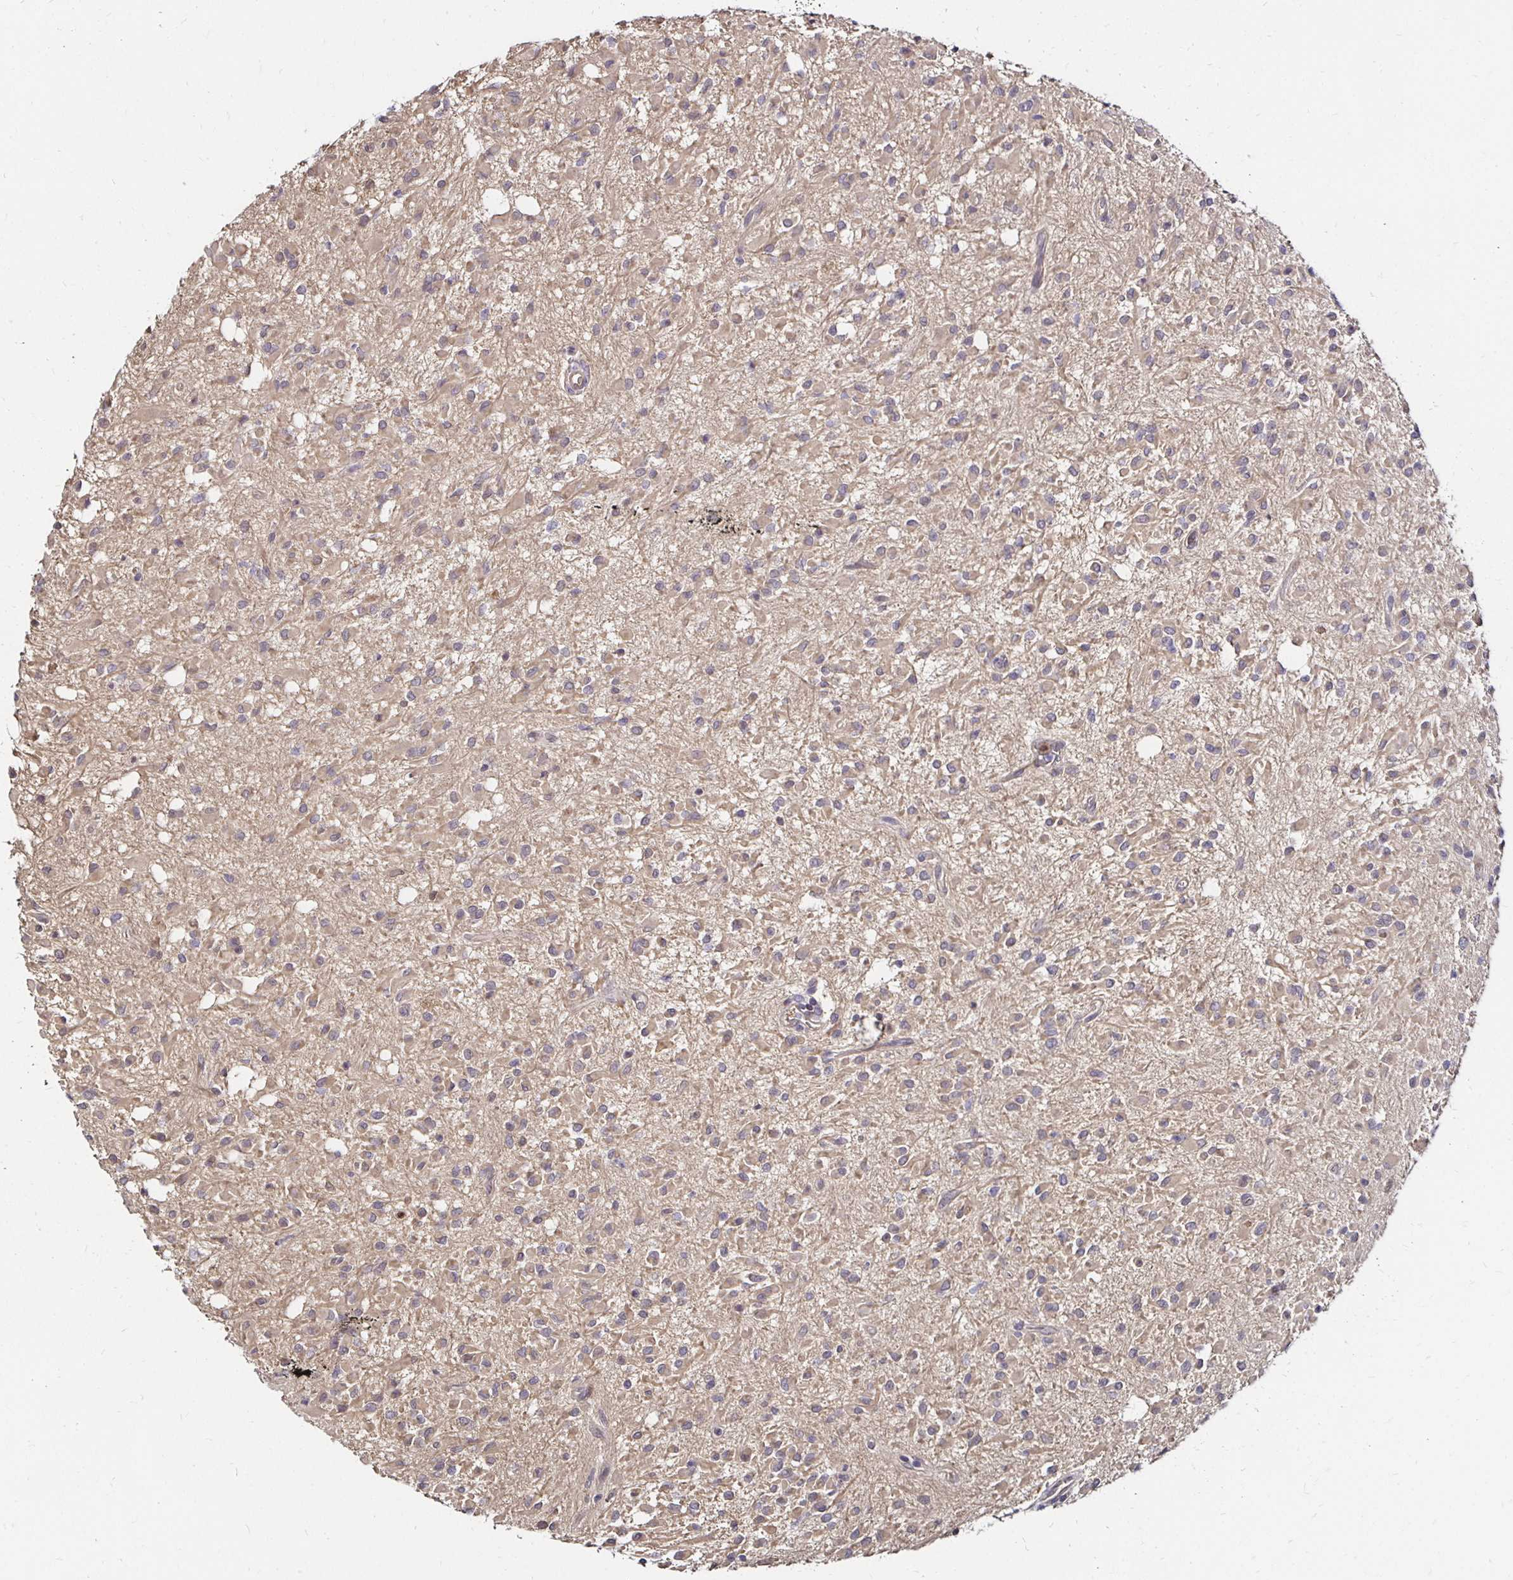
{"staining": {"intensity": "weak", "quantity": "<25%", "location": "cytoplasmic/membranous"}, "tissue": "glioma", "cell_type": "Tumor cells", "image_type": "cancer", "snomed": [{"axis": "morphology", "description": "Glioma, malignant, Low grade"}, {"axis": "topography", "description": "Brain"}], "caption": "The IHC micrograph has no significant positivity in tumor cells of glioma tissue.", "gene": "TXN", "patient": {"sex": "female", "age": 33}}